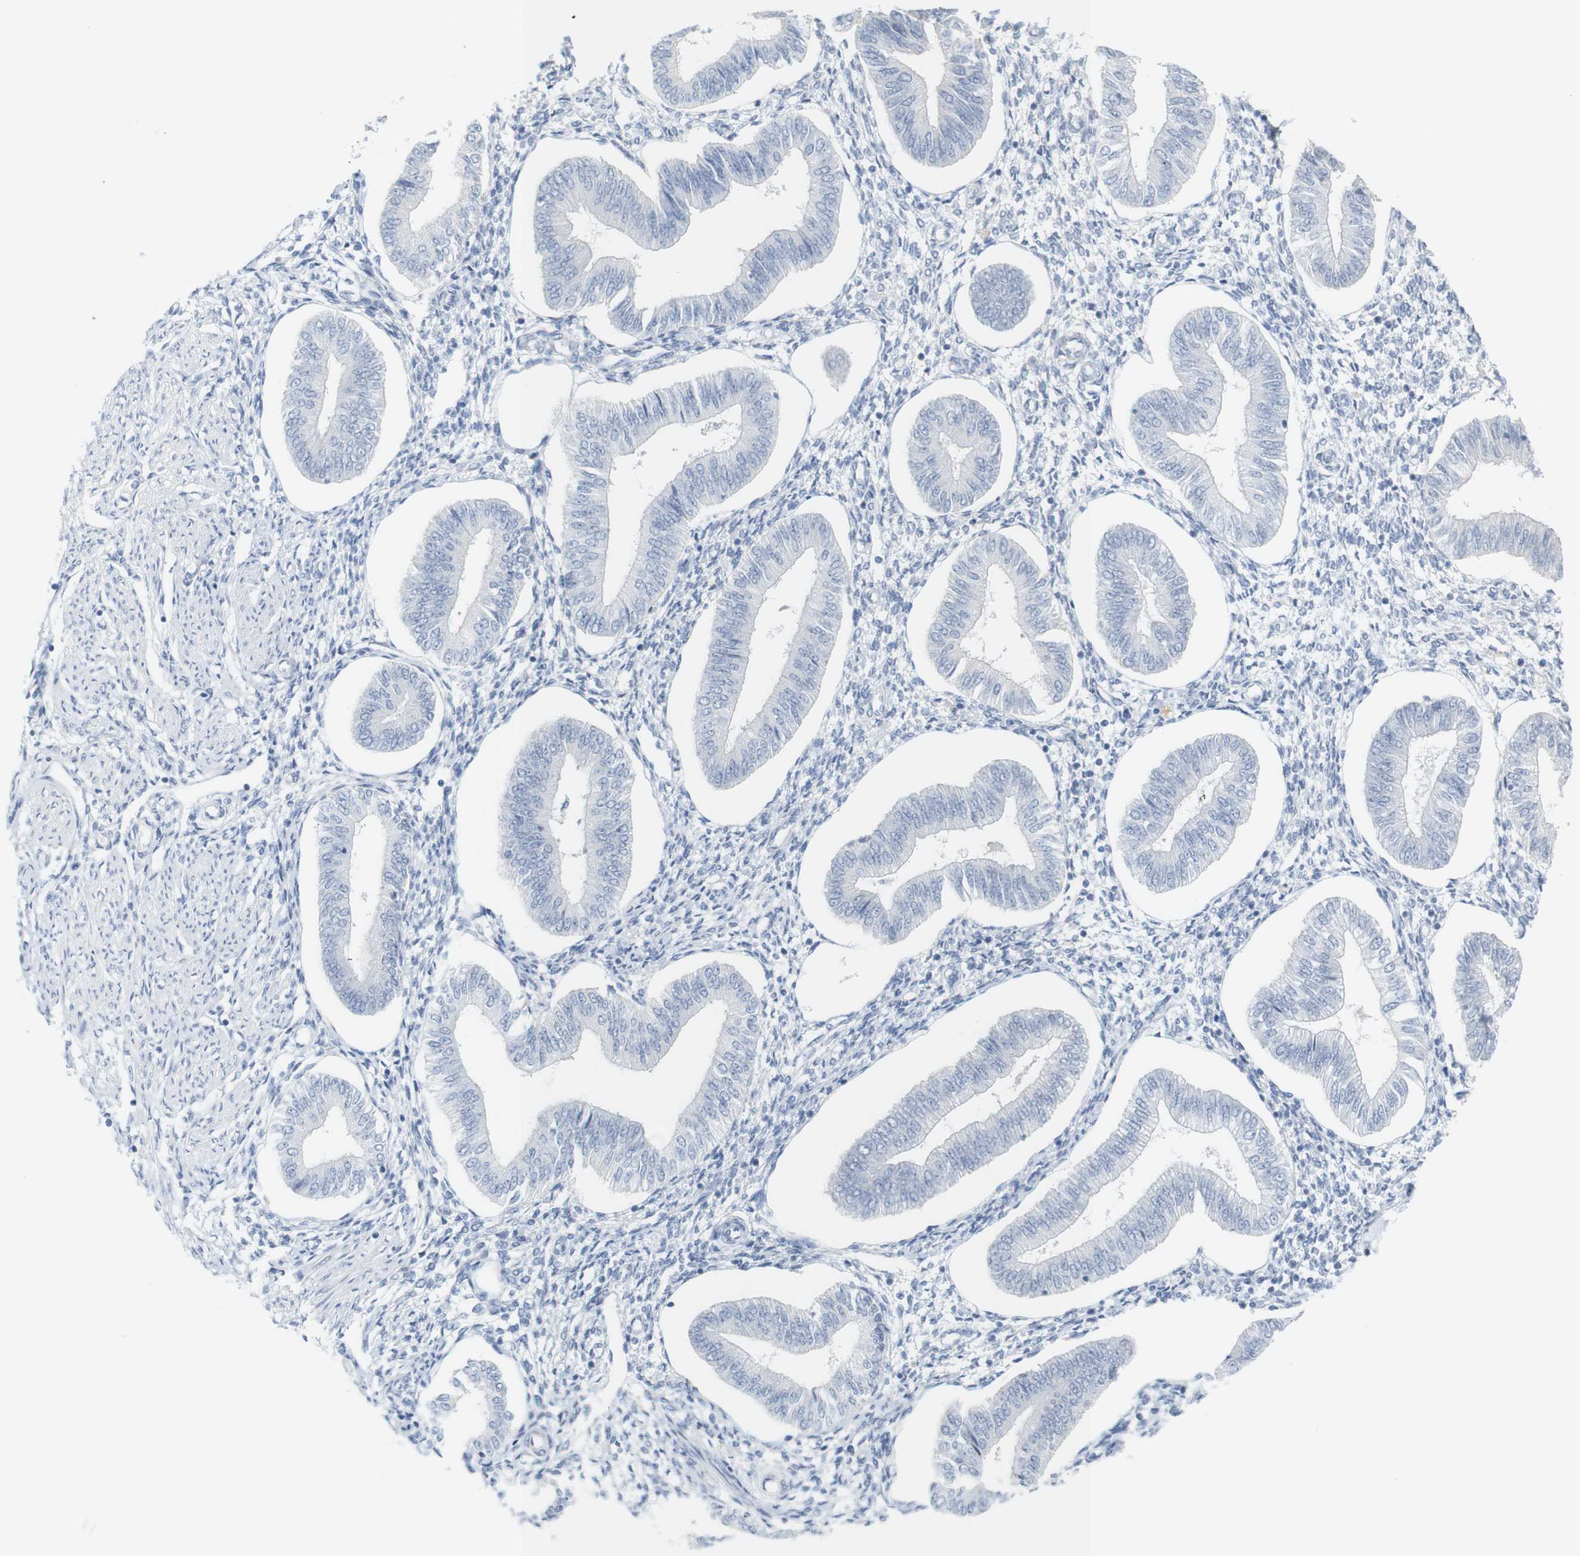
{"staining": {"intensity": "negative", "quantity": "none", "location": "none"}, "tissue": "endometrium", "cell_type": "Cells in endometrial stroma", "image_type": "normal", "snomed": [{"axis": "morphology", "description": "Normal tissue, NOS"}, {"axis": "topography", "description": "Endometrium"}], "caption": "Immunohistochemical staining of benign human endometrium exhibits no significant expression in cells in endometrial stroma.", "gene": "RGS9", "patient": {"sex": "female", "age": 50}}